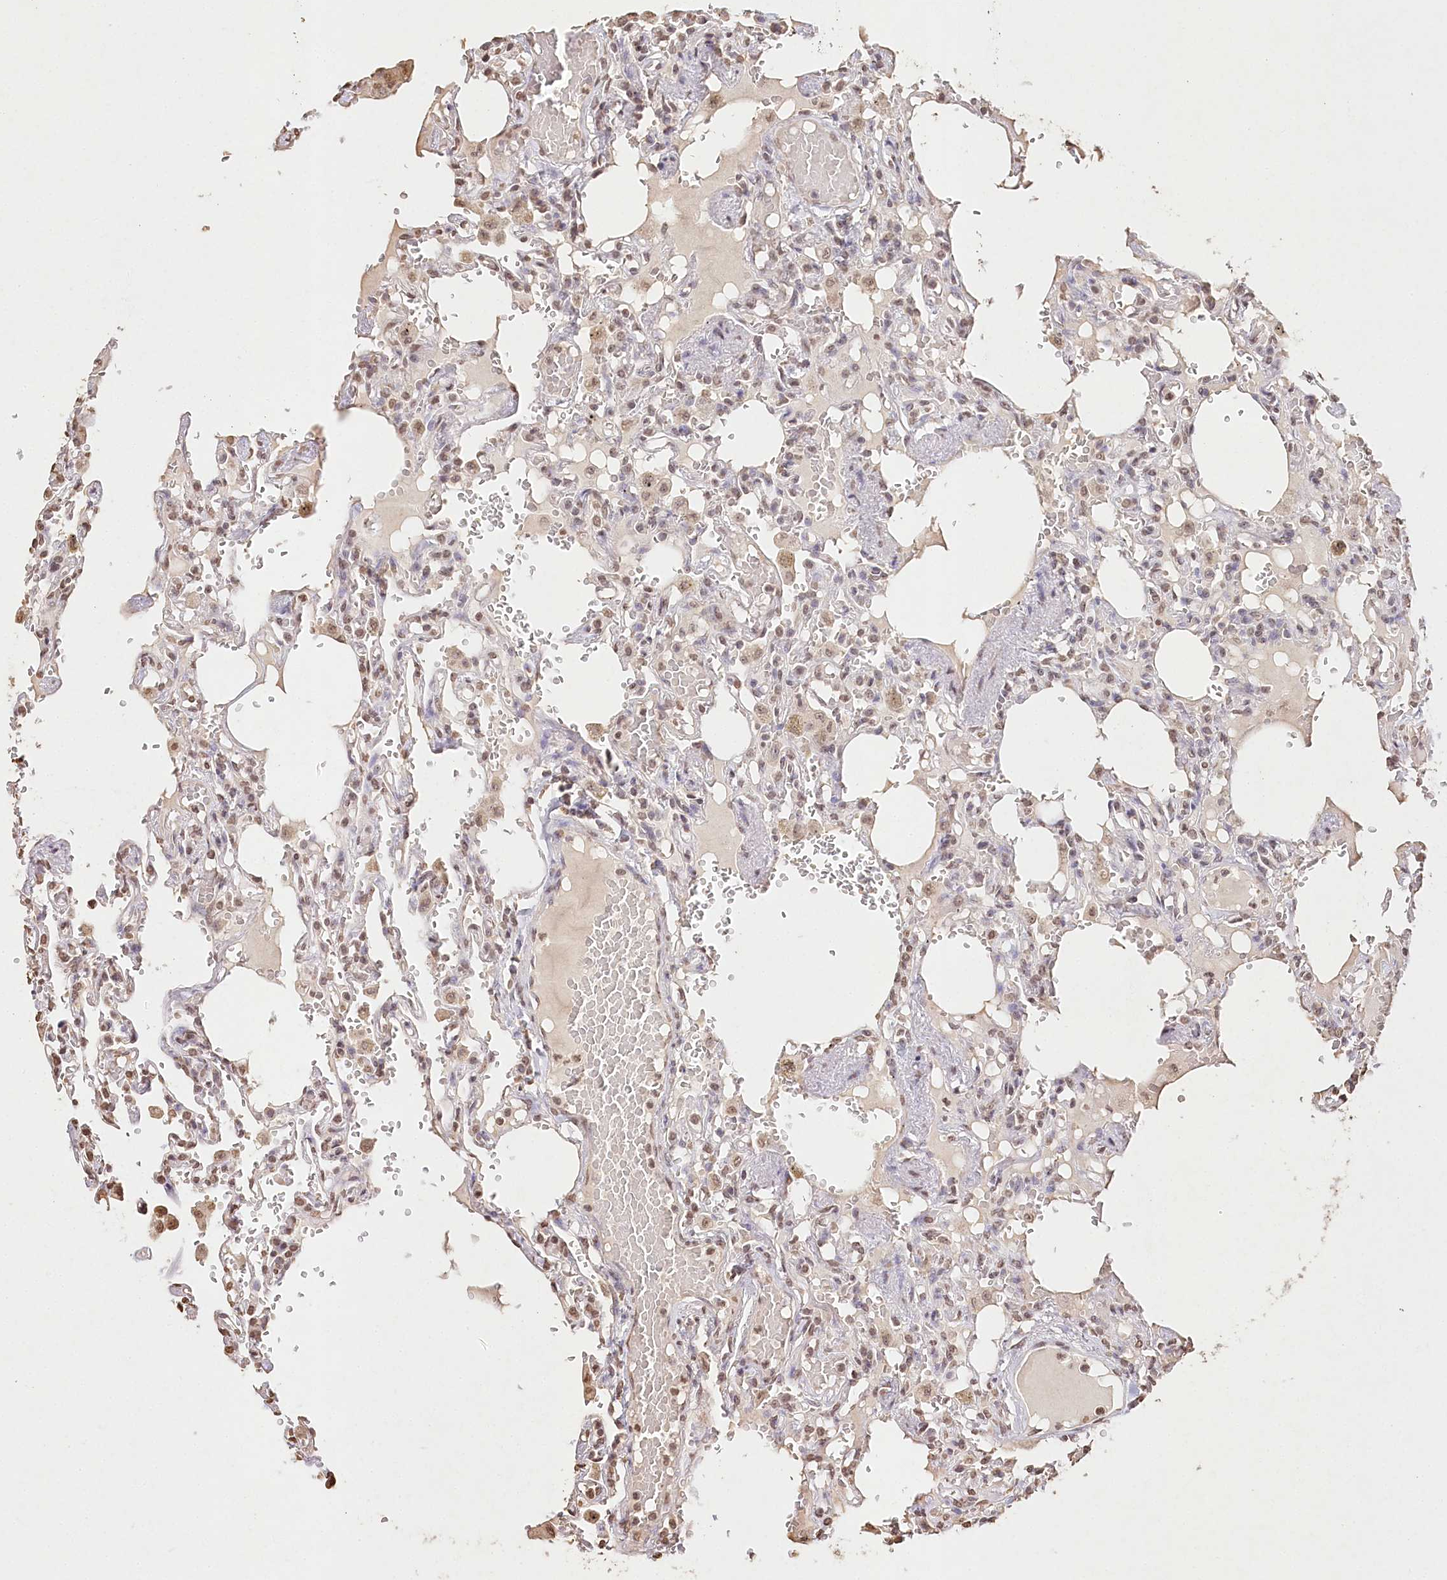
{"staining": {"intensity": "moderate", "quantity": ">75%", "location": "nuclear"}, "tissue": "lung", "cell_type": "Alveolar cells", "image_type": "normal", "snomed": [{"axis": "morphology", "description": "Normal tissue, NOS"}, {"axis": "topography", "description": "Lung"}], "caption": "Brown immunohistochemical staining in benign lung reveals moderate nuclear positivity in about >75% of alveolar cells.", "gene": "DMXL1", "patient": {"sex": "male", "age": 21}}